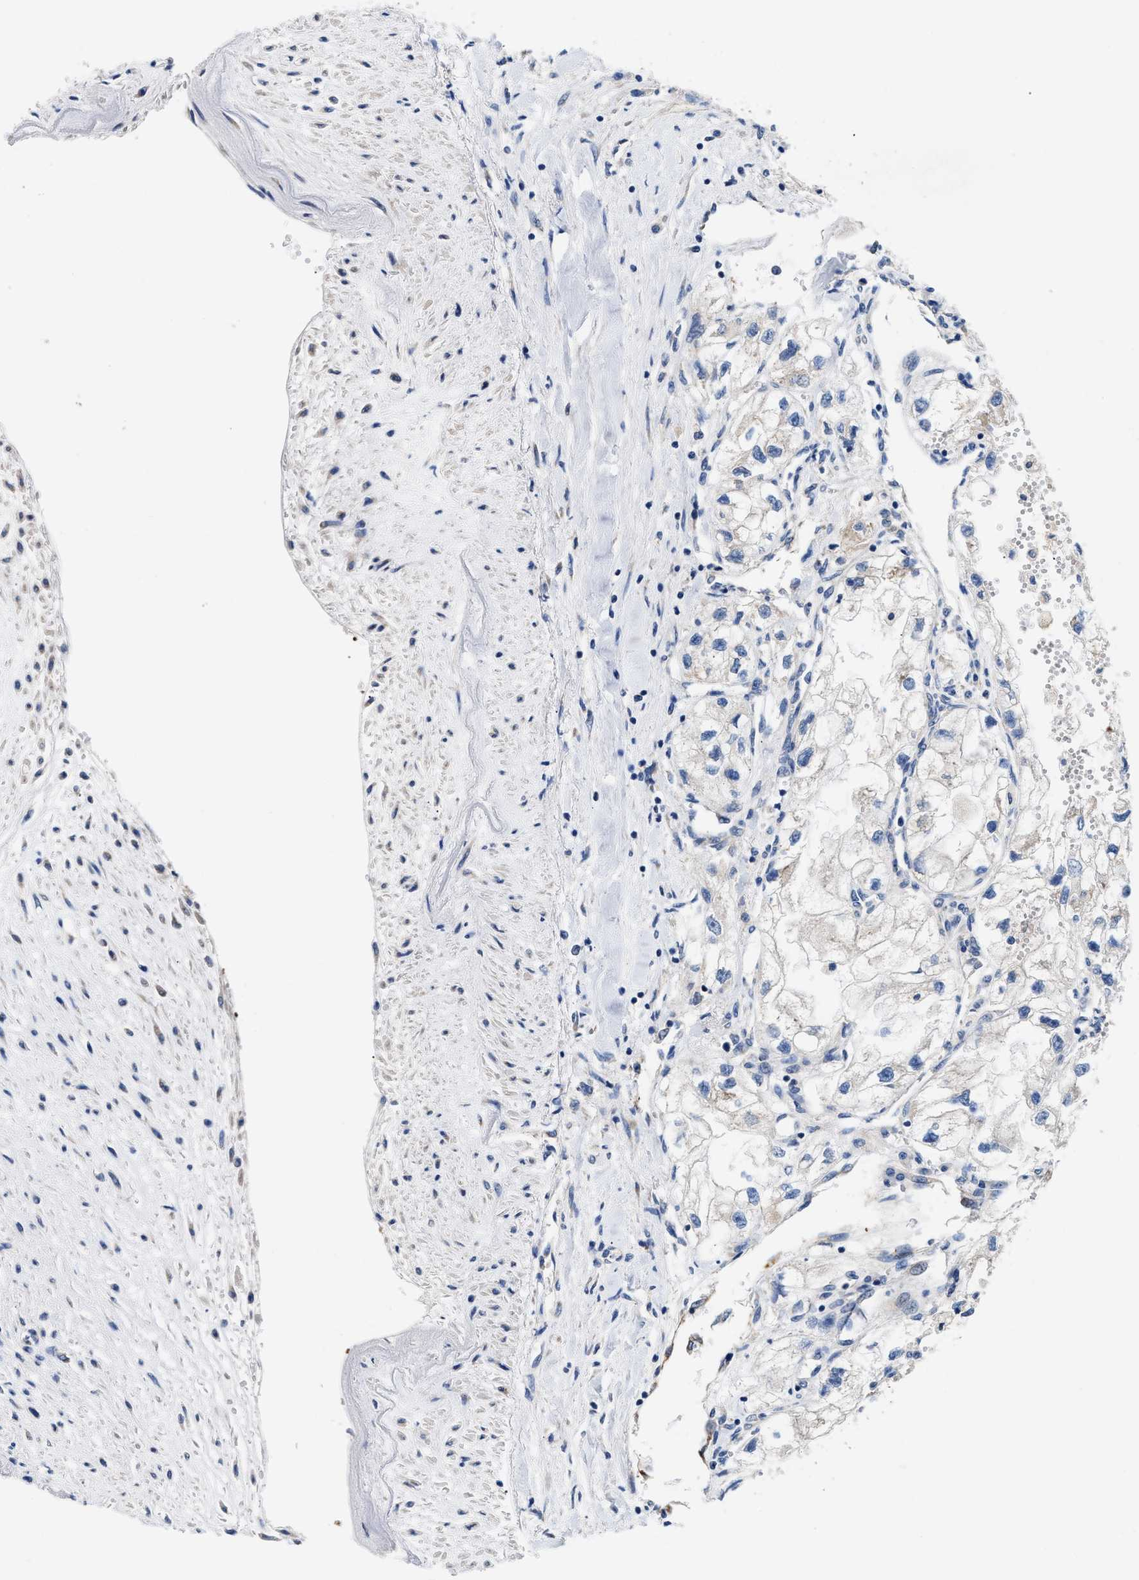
{"staining": {"intensity": "negative", "quantity": "none", "location": "none"}, "tissue": "renal cancer", "cell_type": "Tumor cells", "image_type": "cancer", "snomed": [{"axis": "morphology", "description": "Adenocarcinoma, NOS"}, {"axis": "topography", "description": "Kidney"}], "caption": "Tumor cells are negative for brown protein staining in renal cancer.", "gene": "RINT1", "patient": {"sex": "female", "age": 70}}